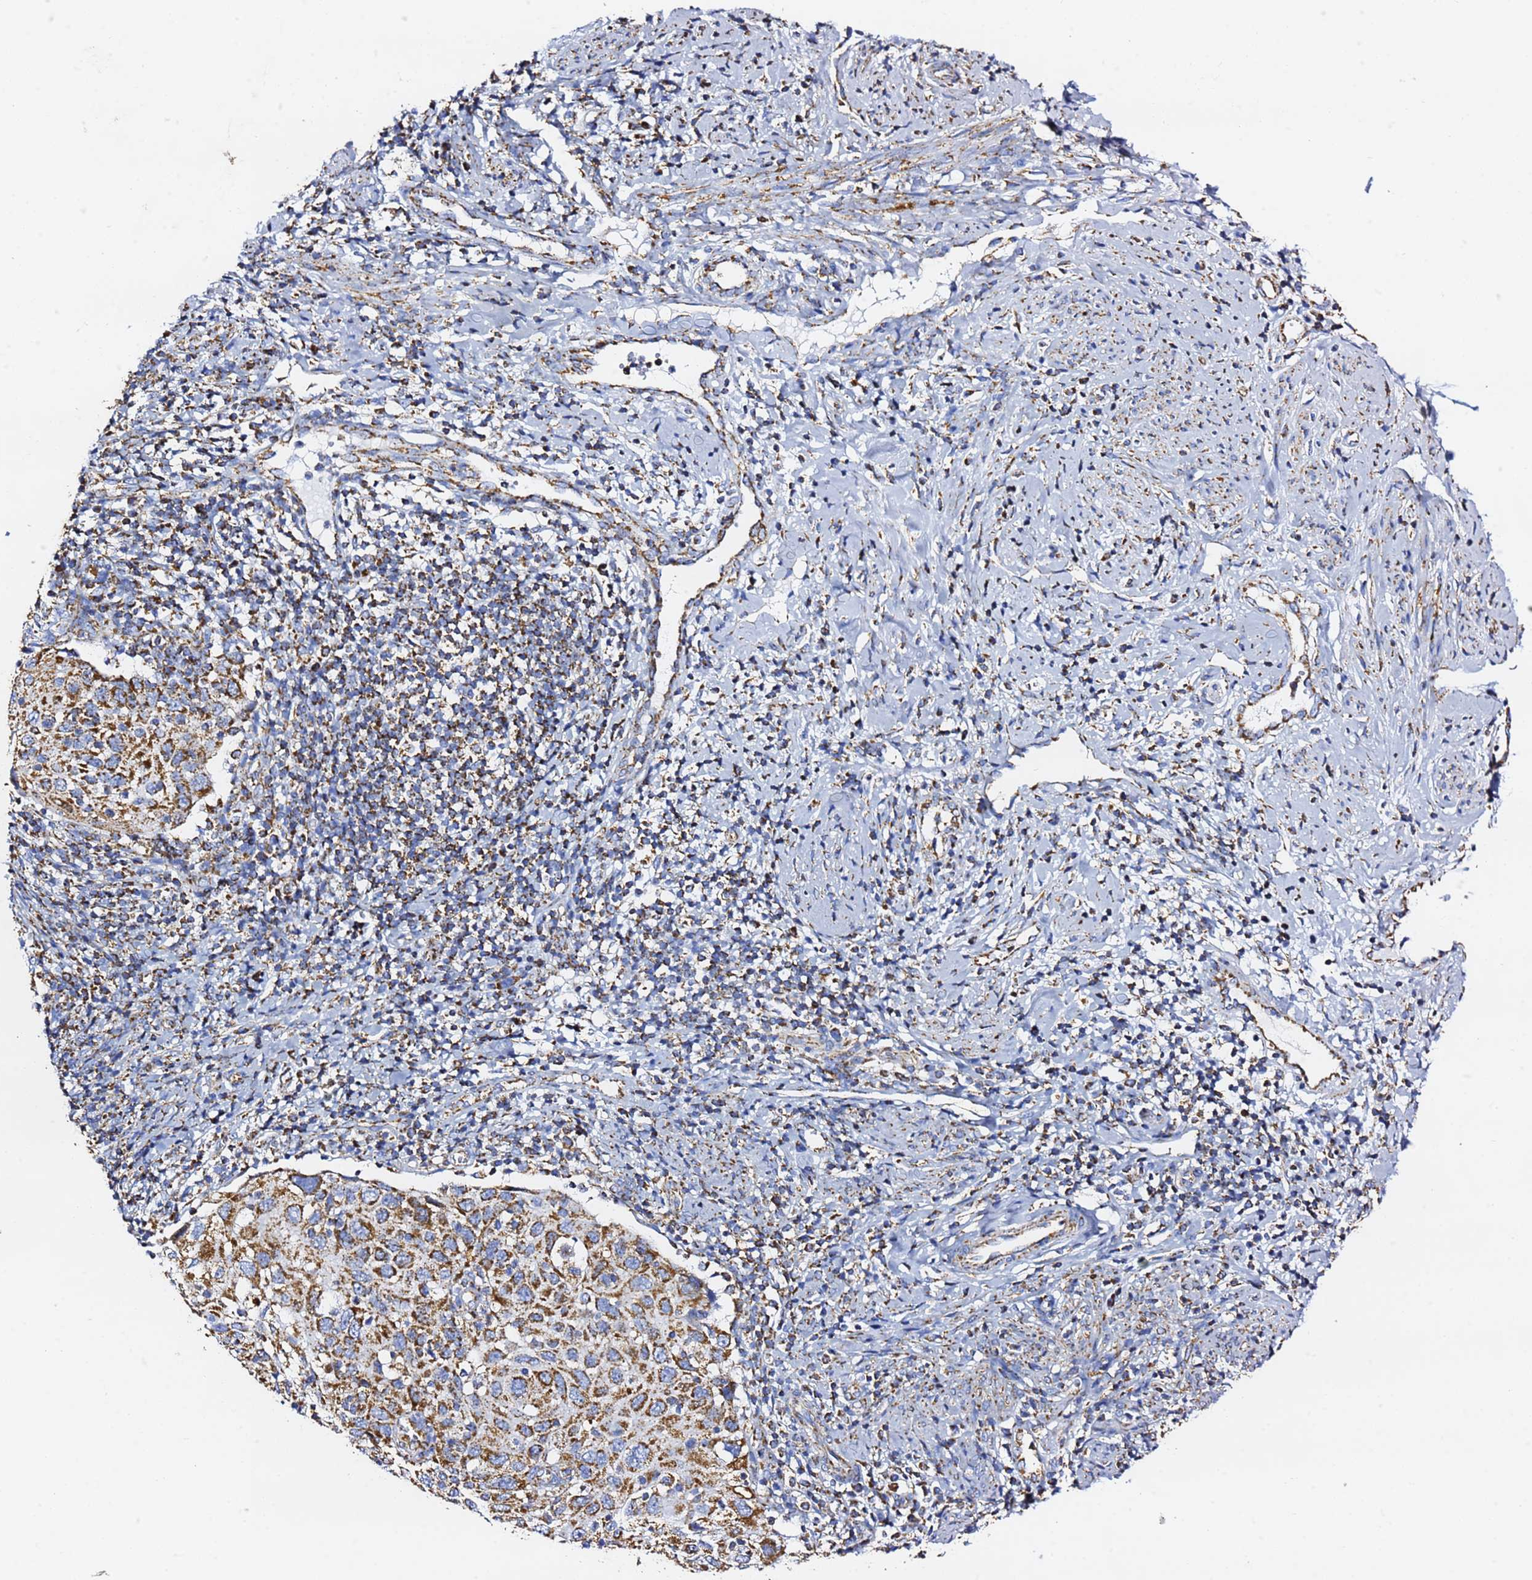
{"staining": {"intensity": "strong", "quantity": ">75%", "location": "cytoplasmic/membranous"}, "tissue": "cervical cancer", "cell_type": "Tumor cells", "image_type": "cancer", "snomed": [{"axis": "morphology", "description": "Squamous cell carcinoma, NOS"}, {"axis": "topography", "description": "Cervix"}], "caption": "Squamous cell carcinoma (cervical) tissue reveals strong cytoplasmic/membranous expression in about >75% of tumor cells", "gene": "PHB2", "patient": {"sex": "female", "age": 70}}